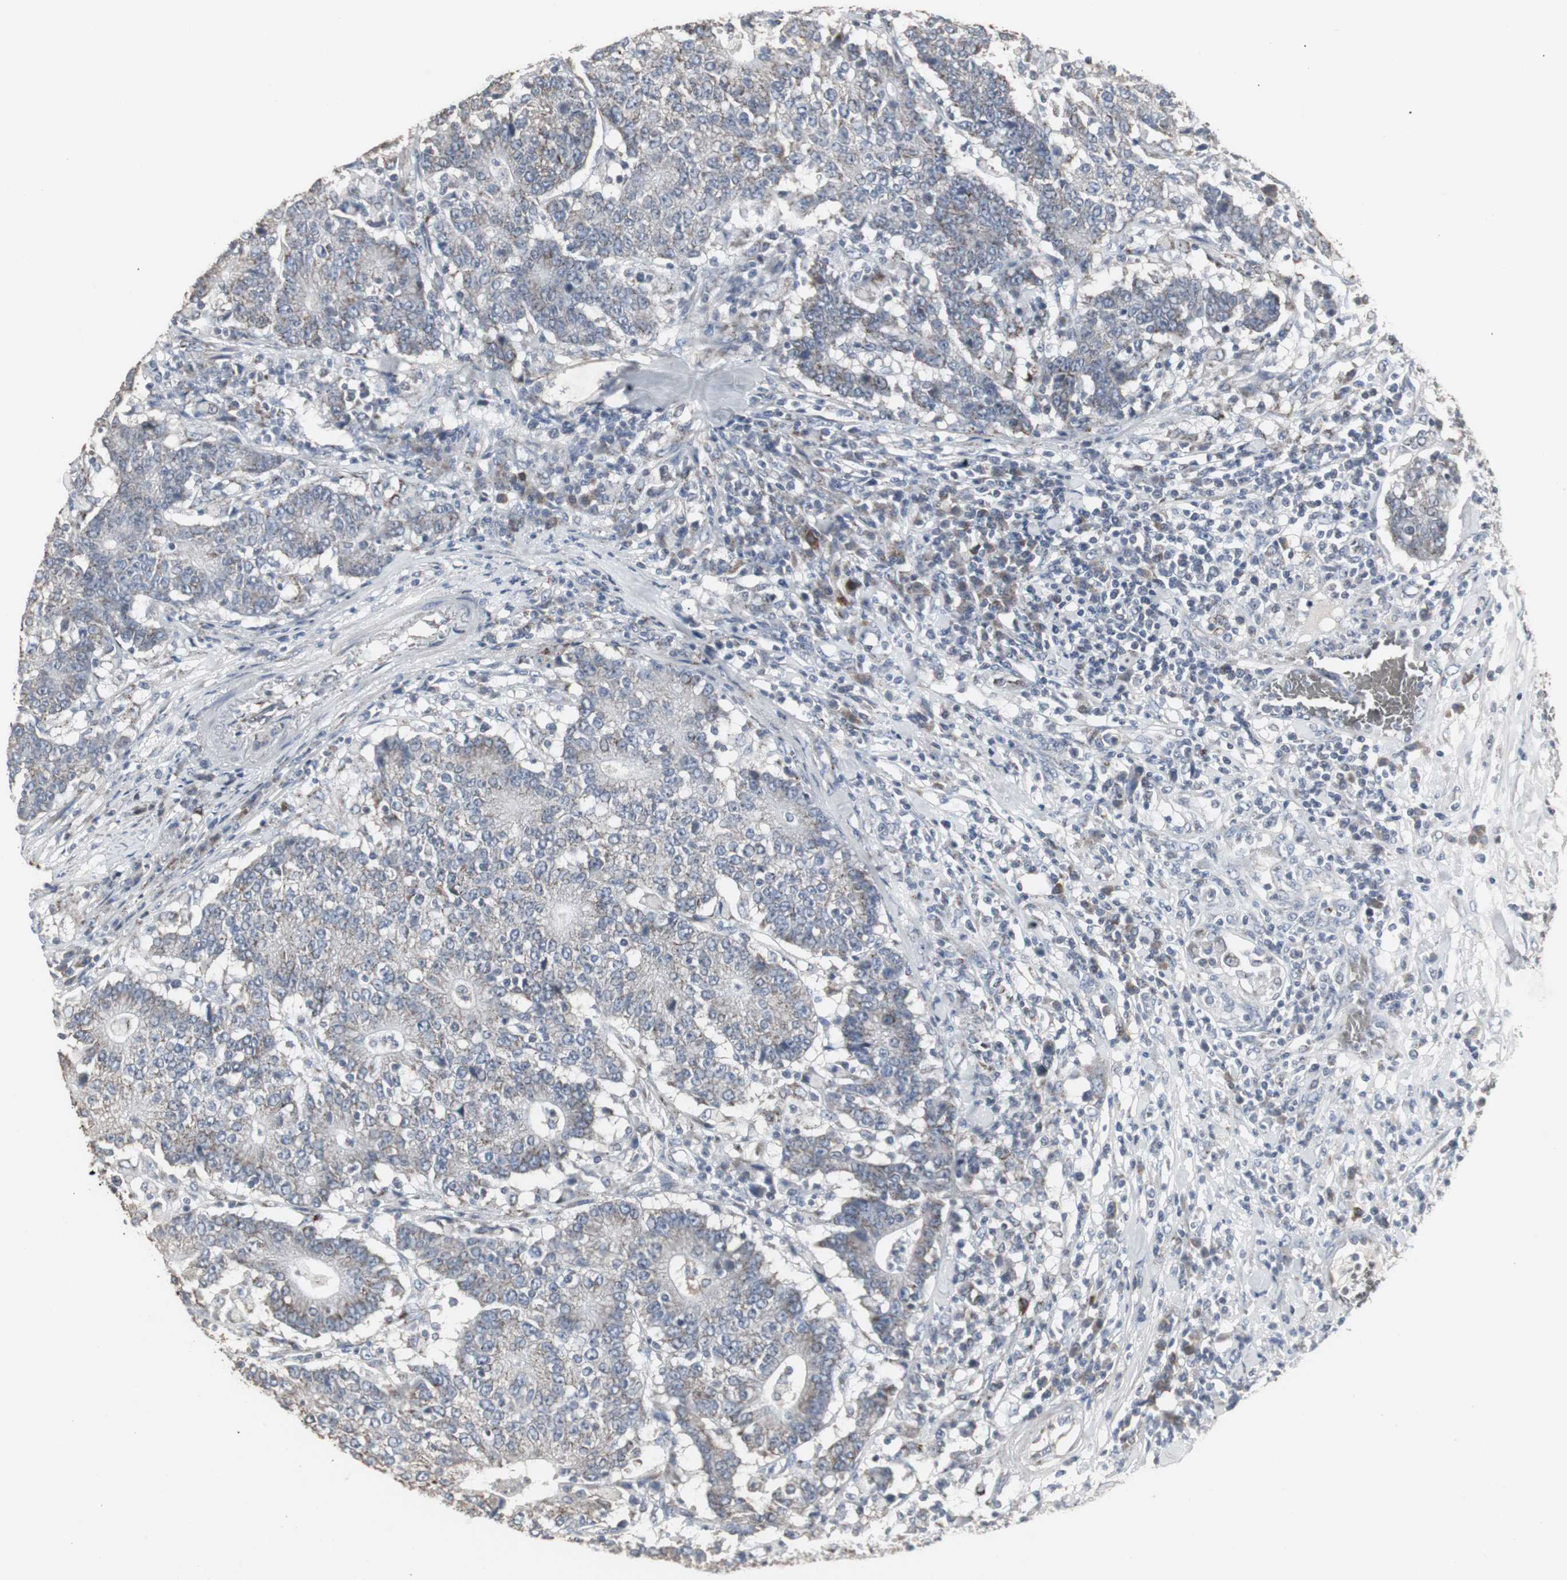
{"staining": {"intensity": "weak", "quantity": "25%-75%", "location": "cytoplasmic/membranous"}, "tissue": "colorectal cancer", "cell_type": "Tumor cells", "image_type": "cancer", "snomed": [{"axis": "morphology", "description": "Normal tissue, NOS"}, {"axis": "morphology", "description": "Adenocarcinoma, NOS"}, {"axis": "topography", "description": "Colon"}], "caption": "Immunohistochemical staining of human colorectal cancer (adenocarcinoma) reveals weak cytoplasmic/membranous protein positivity in about 25%-75% of tumor cells. (brown staining indicates protein expression, while blue staining denotes nuclei).", "gene": "ACAA1", "patient": {"sex": "female", "age": 75}}